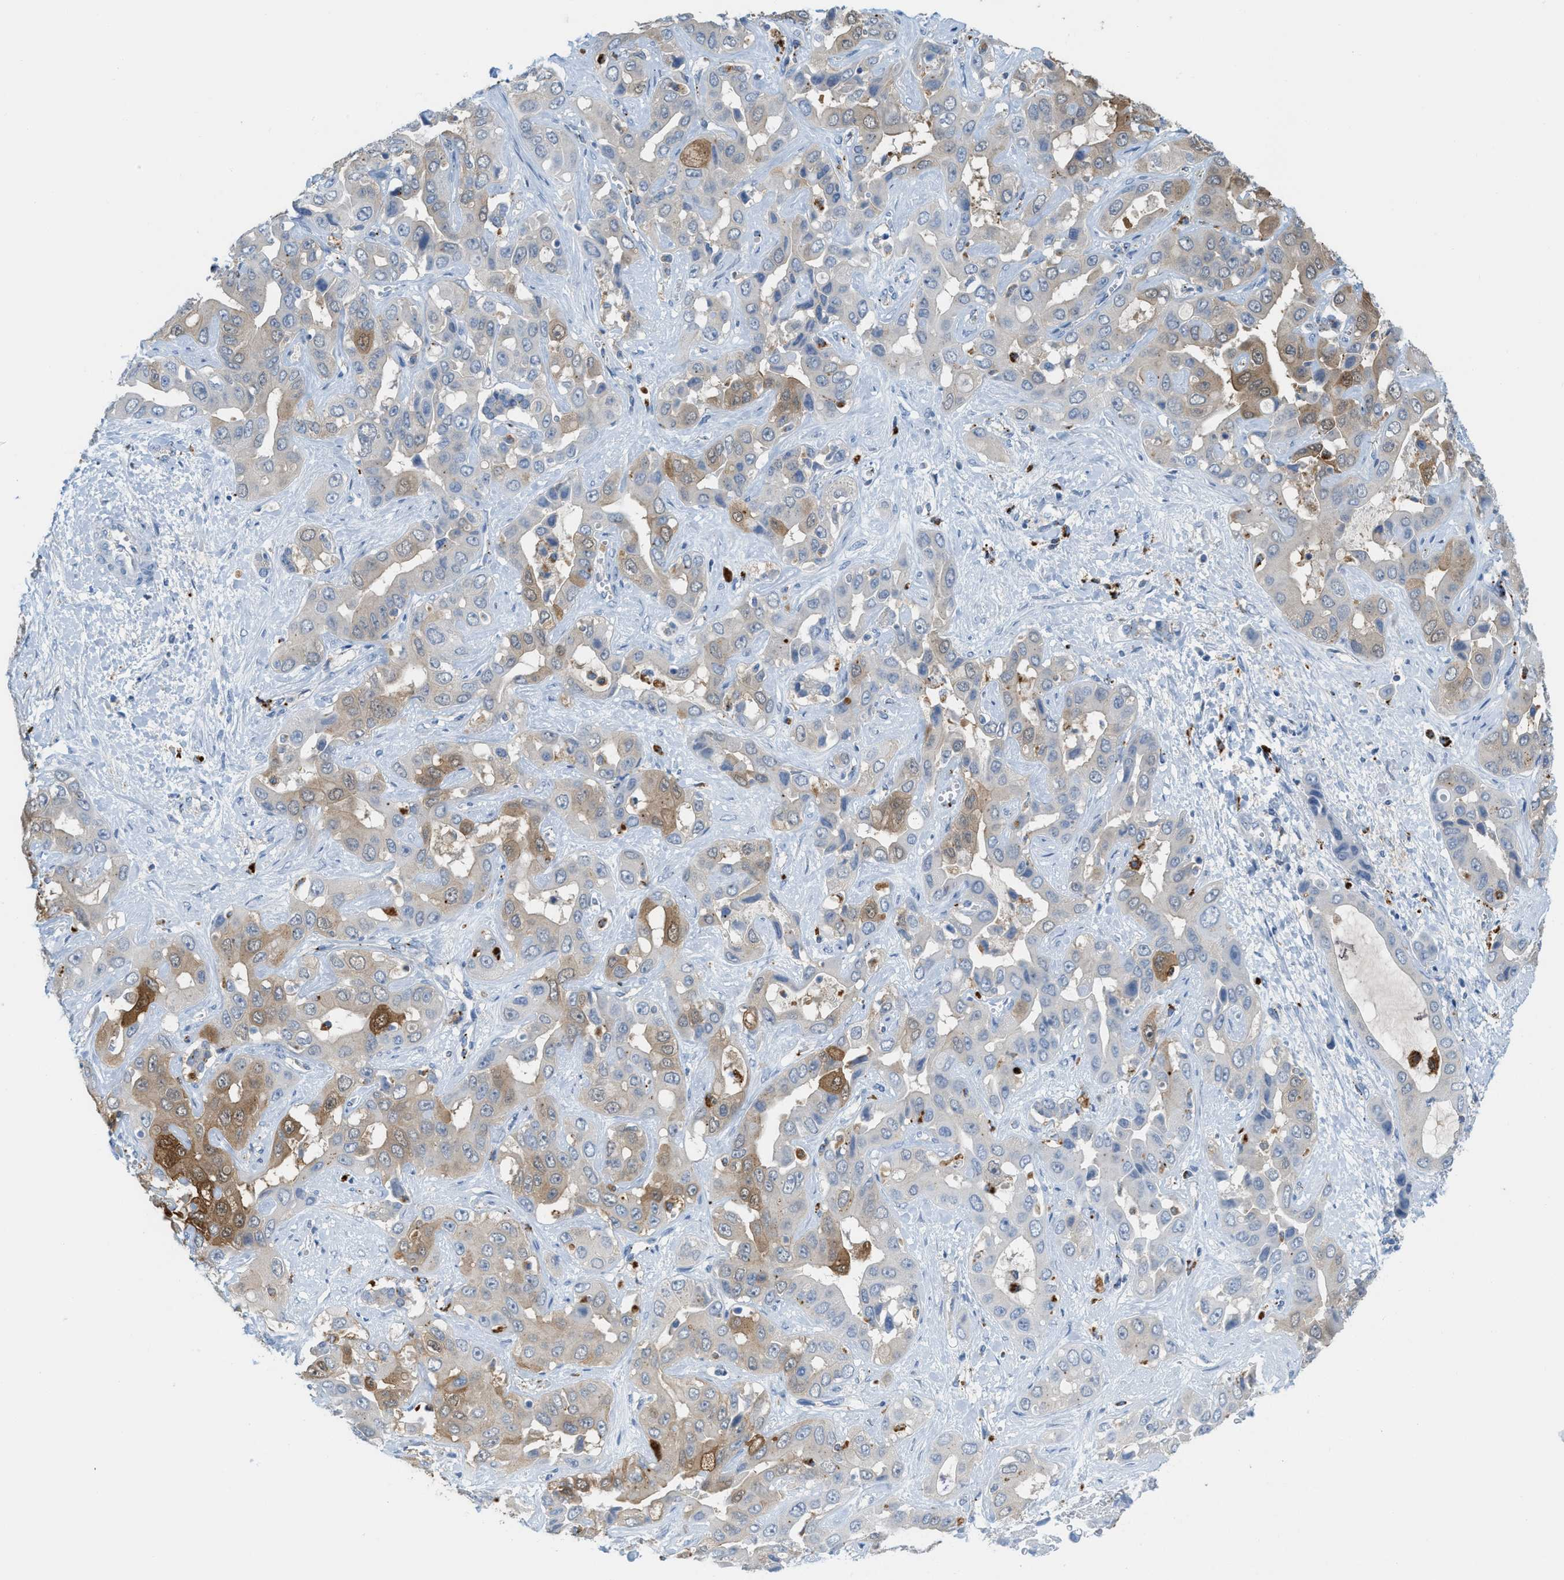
{"staining": {"intensity": "negative", "quantity": "none", "location": "none"}, "tissue": "liver cancer", "cell_type": "Tumor cells", "image_type": "cancer", "snomed": [{"axis": "morphology", "description": "Cholangiocarcinoma"}, {"axis": "topography", "description": "Liver"}], "caption": "DAB (3,3'-diaminobenzidine) immunohistochemical staining of liver cancer (cholangiocarcinoma) shows no significant expression in tumor cells.", "gene": "CSTB", "patient": {"sex": "female", "age": 52}}